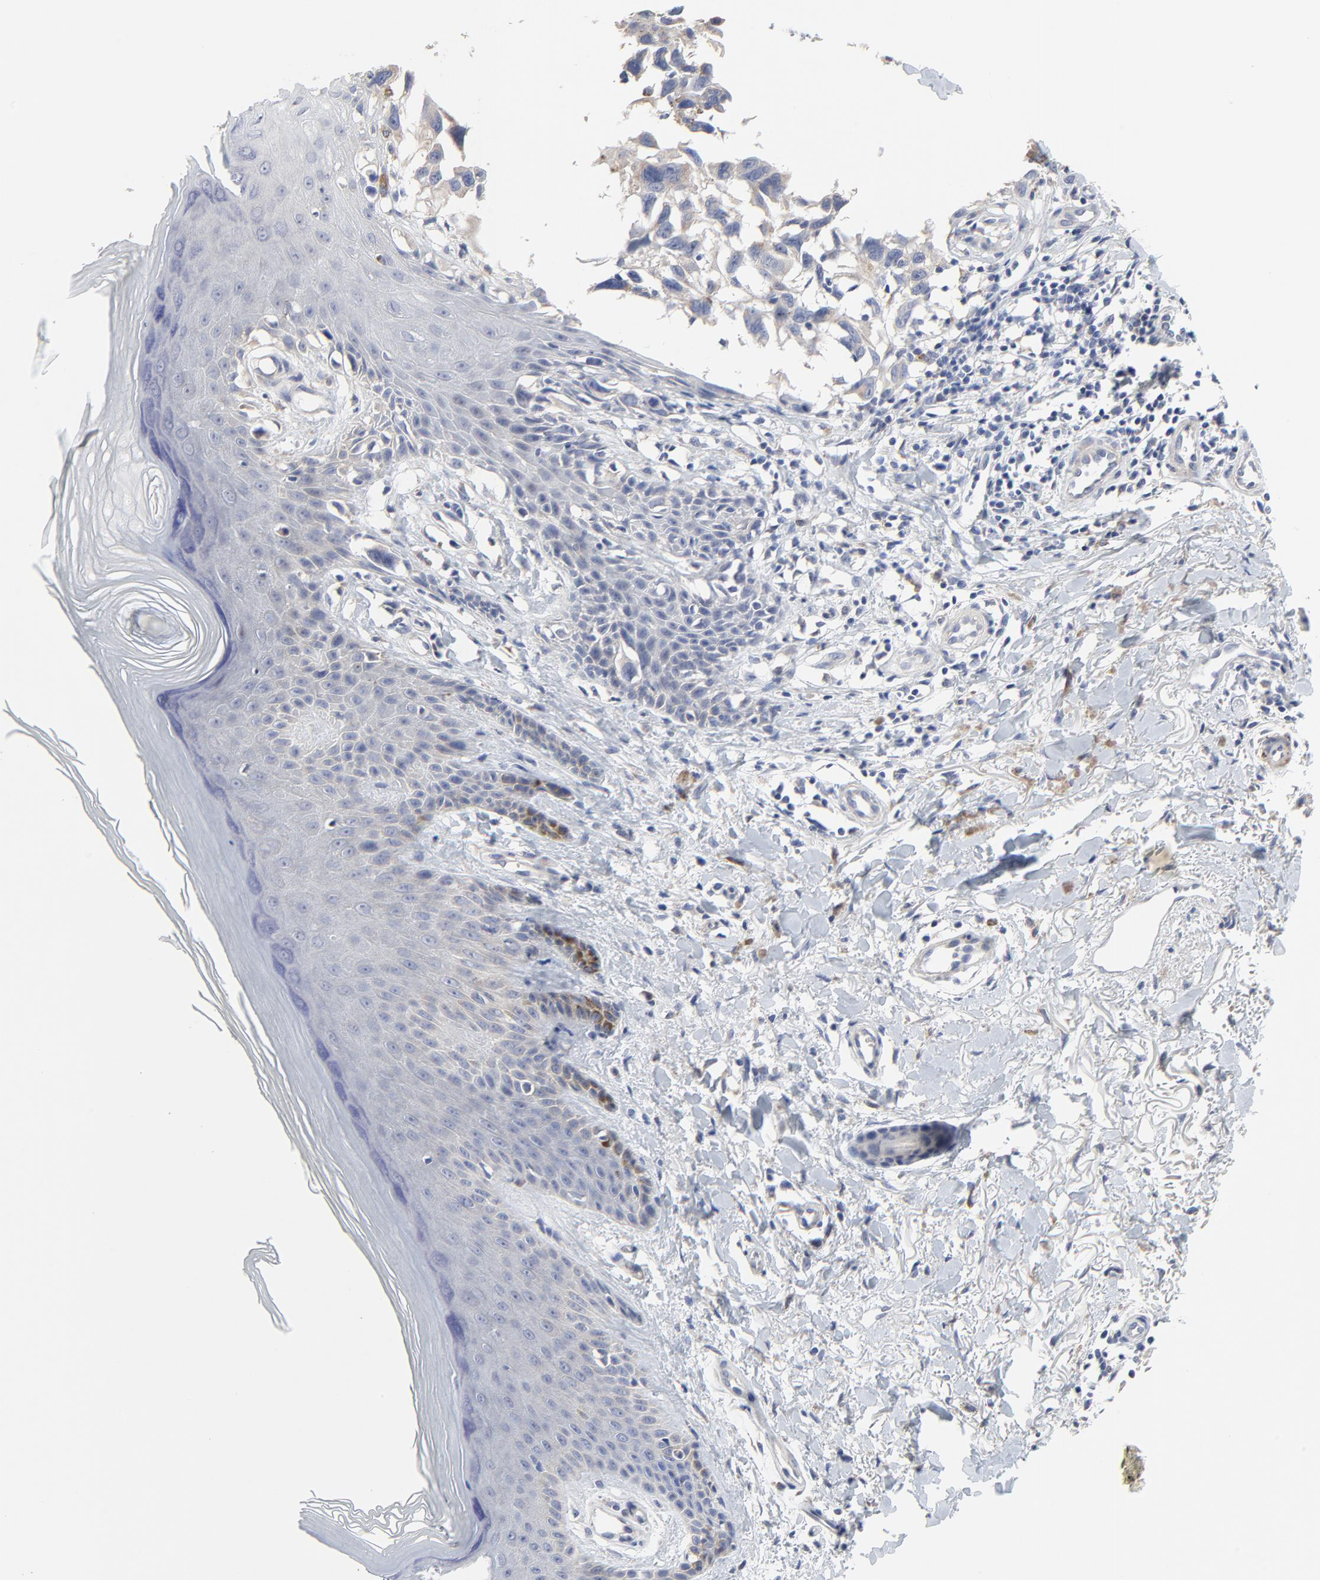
{"staining": {"intensity": "weak", "quantity": ">75%", "location": "cytoplasmic/membranous"}, "tissue": "melanoma", "cell_type": "Tumor cells", "image_type": "cancer", "snomed": [{"axis": "morphology", "description": "Malignant melanoma, NOS"}, {"axis": "topography", "description": "Skin"}], "caption": "Melanoma stained with a protein marker exhibits weak staining in tumor cells.", "gene": "DHRSX", "patient": {"sex": "female", "age": 77}}